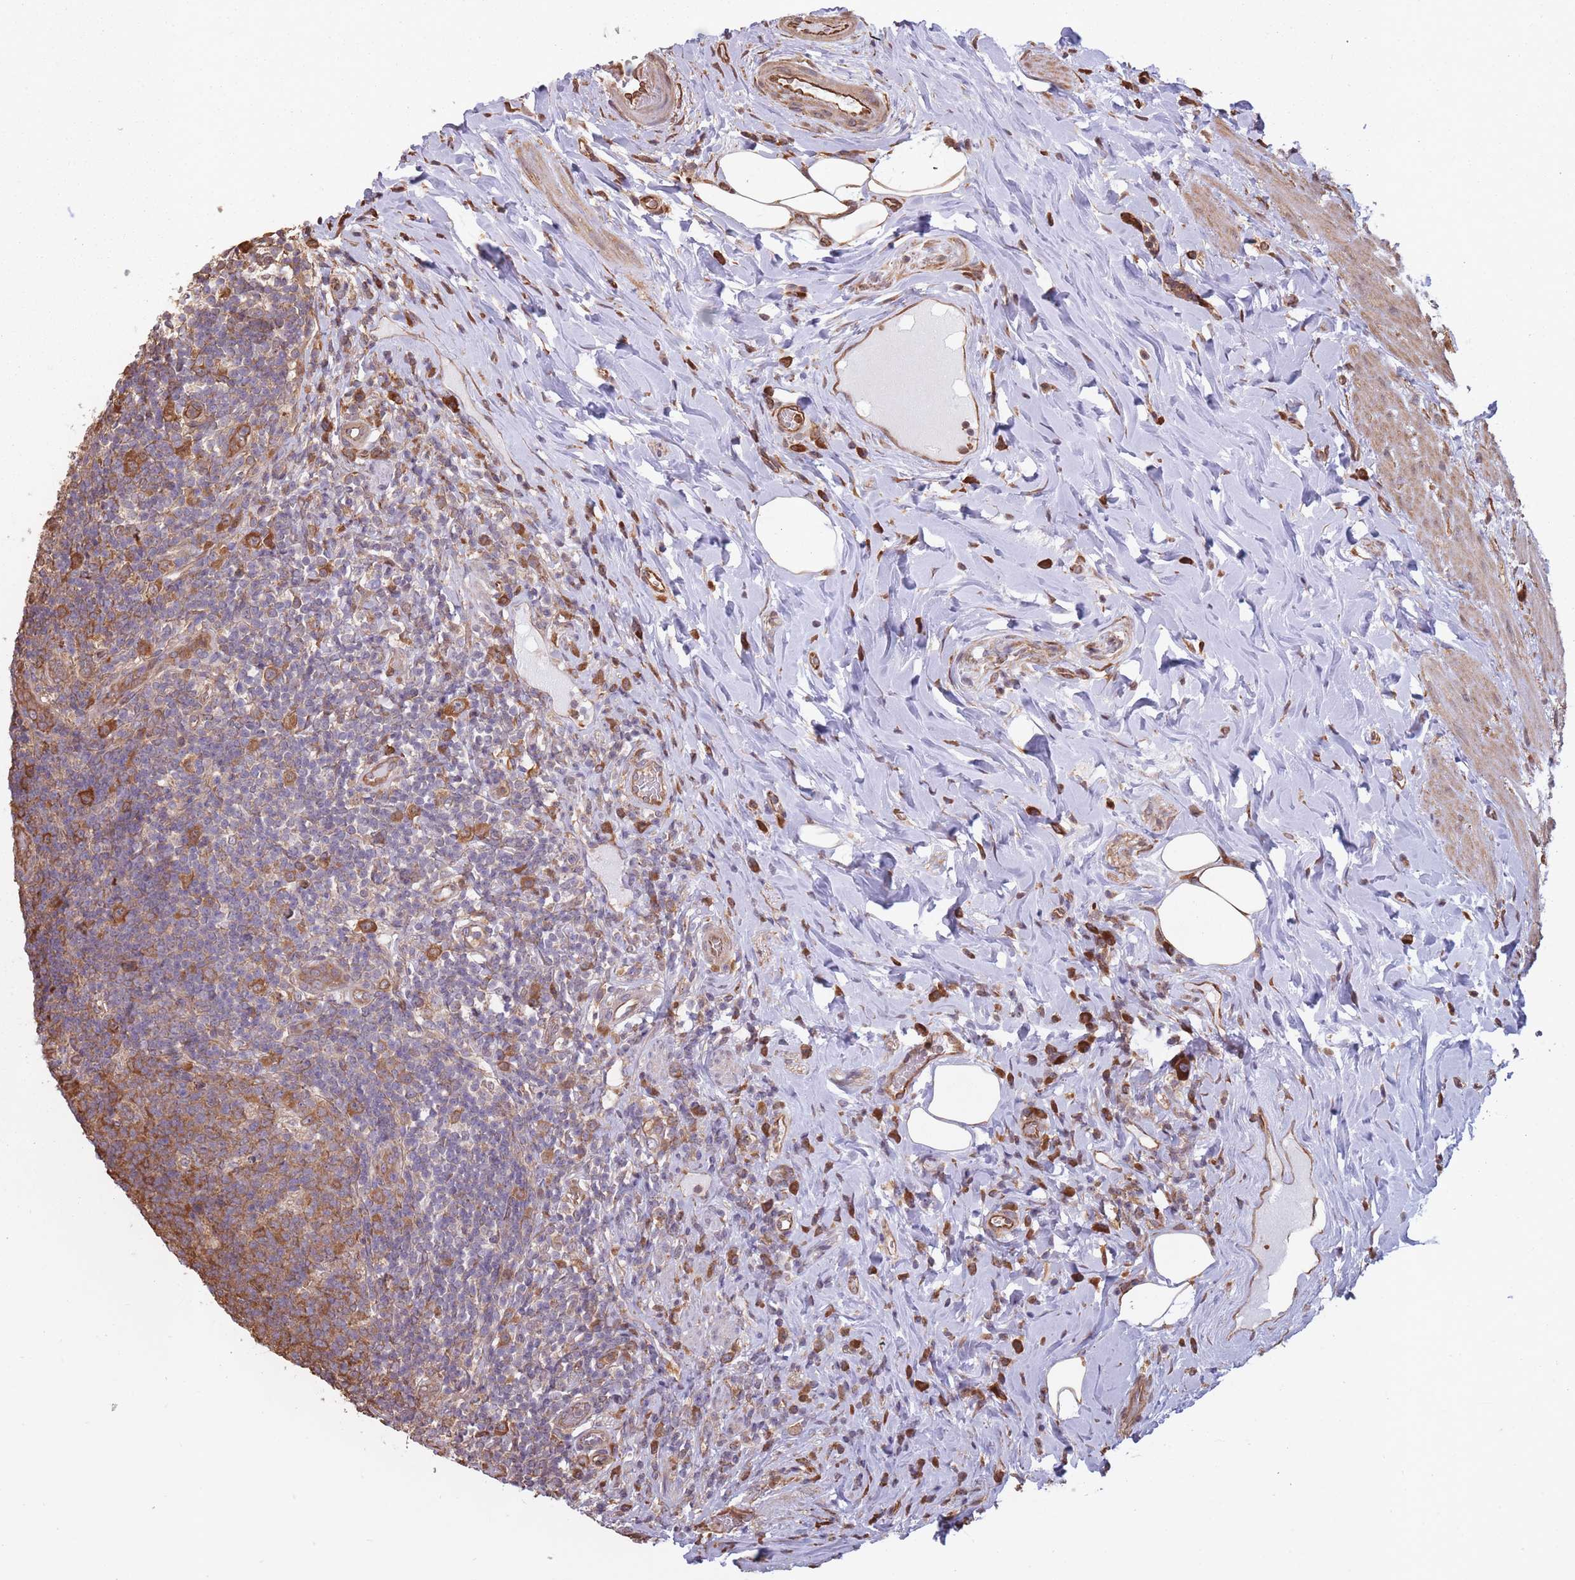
{"staining": {"intensity": "moderate", "quantity": ">75%", "location": "cytoplasmic/membranous"}, "tissue": "appendix", "cell_type": "Glandular cells", "image_type": "normal", "snomed": [{"axis": "morphology", "description": "Normal tissue, NOS"}, {"axis": "topography", "description": "Appendix"}], "caption": "Immunohistochemical staining of unremarkable human appendix displays moderate cytoplasmic/membranous protein expression in approximately >75% of glandular cells.", "gene": "ARL13B", "patient": {"sex": "female", "age": 43}}